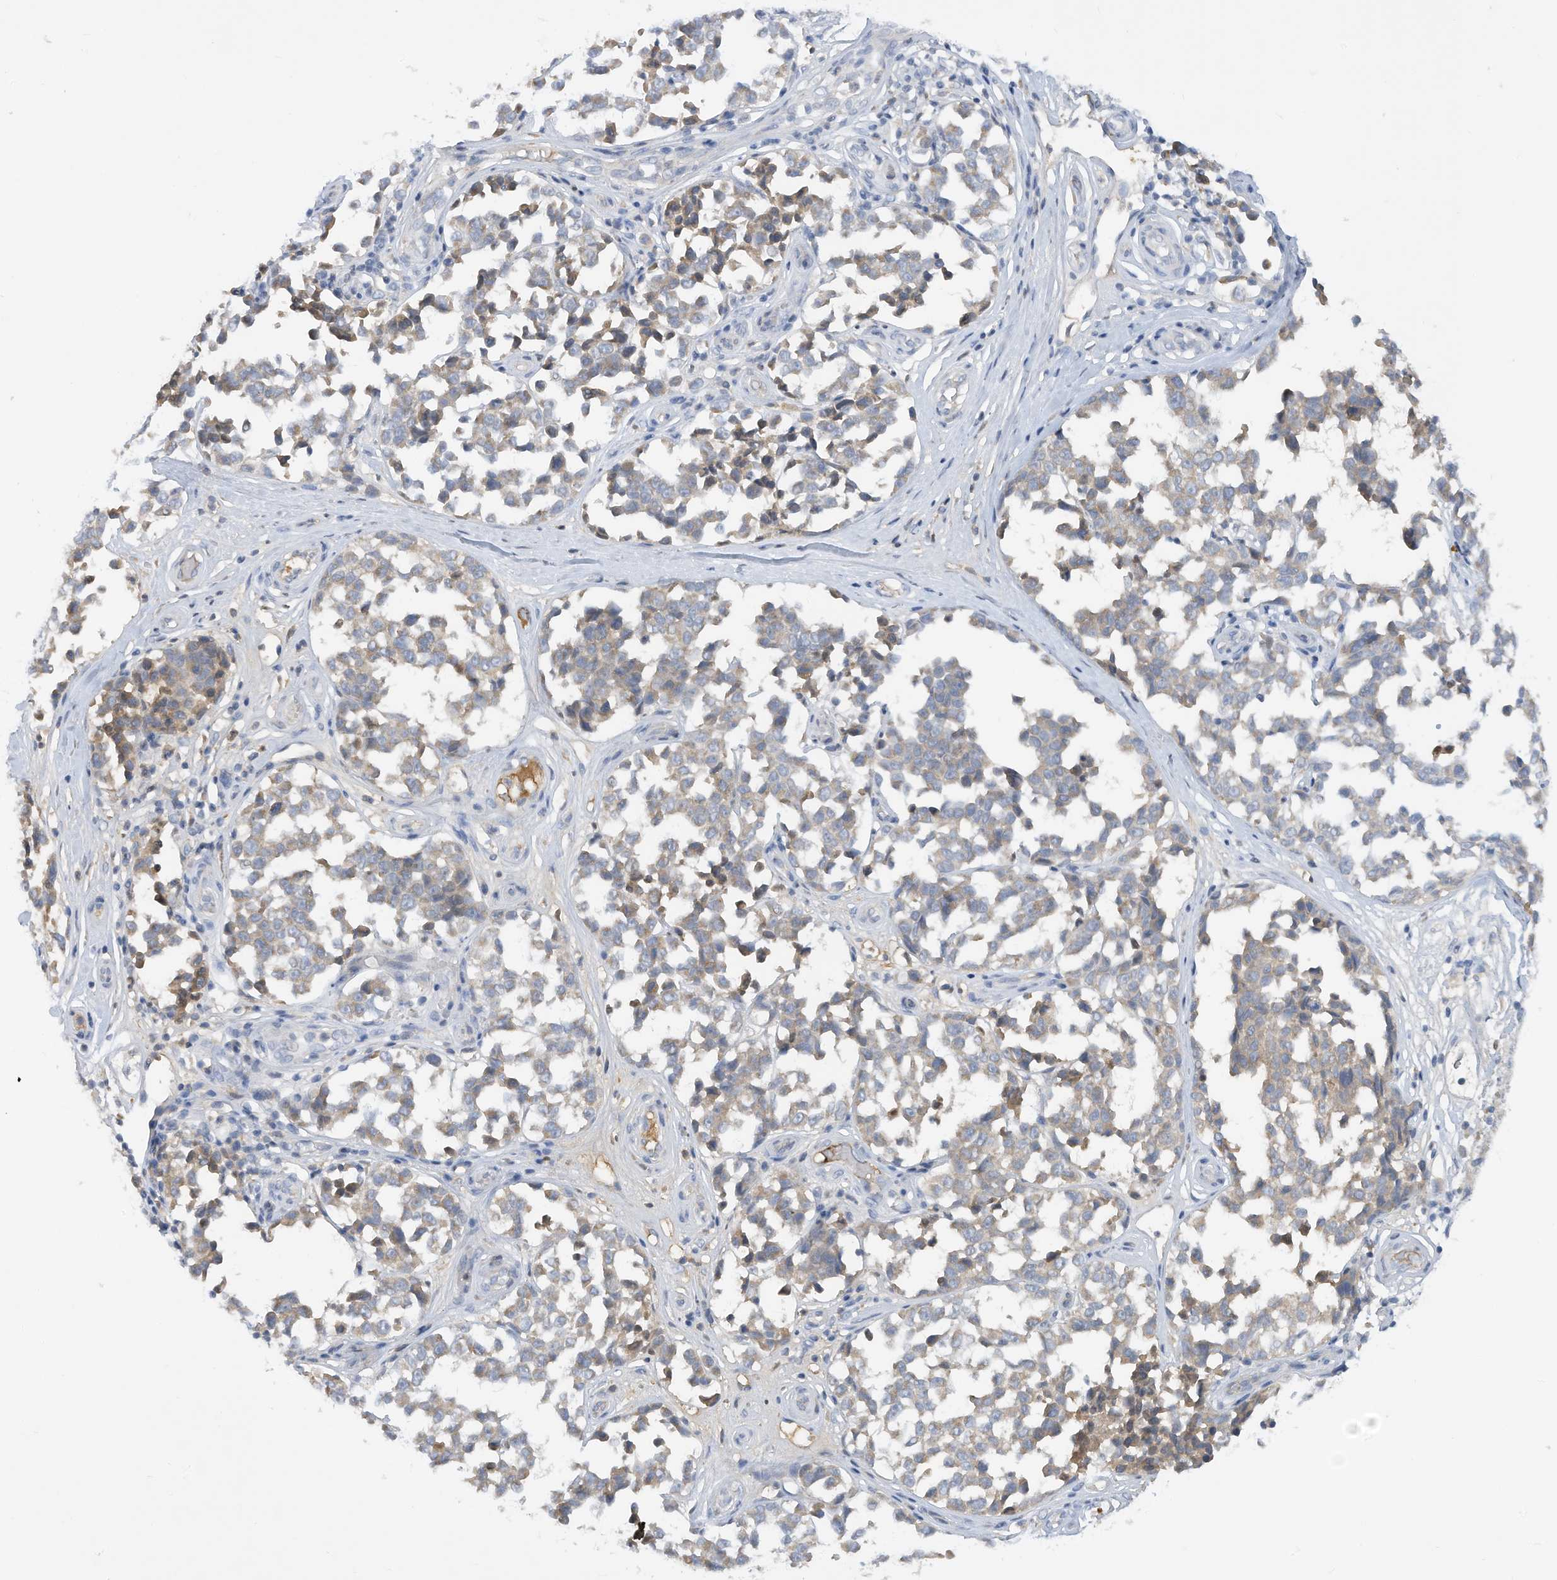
{"staining": {"intensity": "weak", "quantity": "25%-75%", "location": "cytoplasmic/membranous"}, "tissue": "melanoma", "cell_type": "Tumor cells", "image_type": "cancer", "snomed": [{"axis": "morphology", "description": "Malignant melanoma, NOS"}, {"axis": "topography", "description": "Skin"}], "caption": "A micrograph of malignant melanoma stained for a protein displays weak cytoplasmic/membranous brown staining in tumor cells.", "gene": "HAS3", "patient": {"sex": "female", "age": 64}}